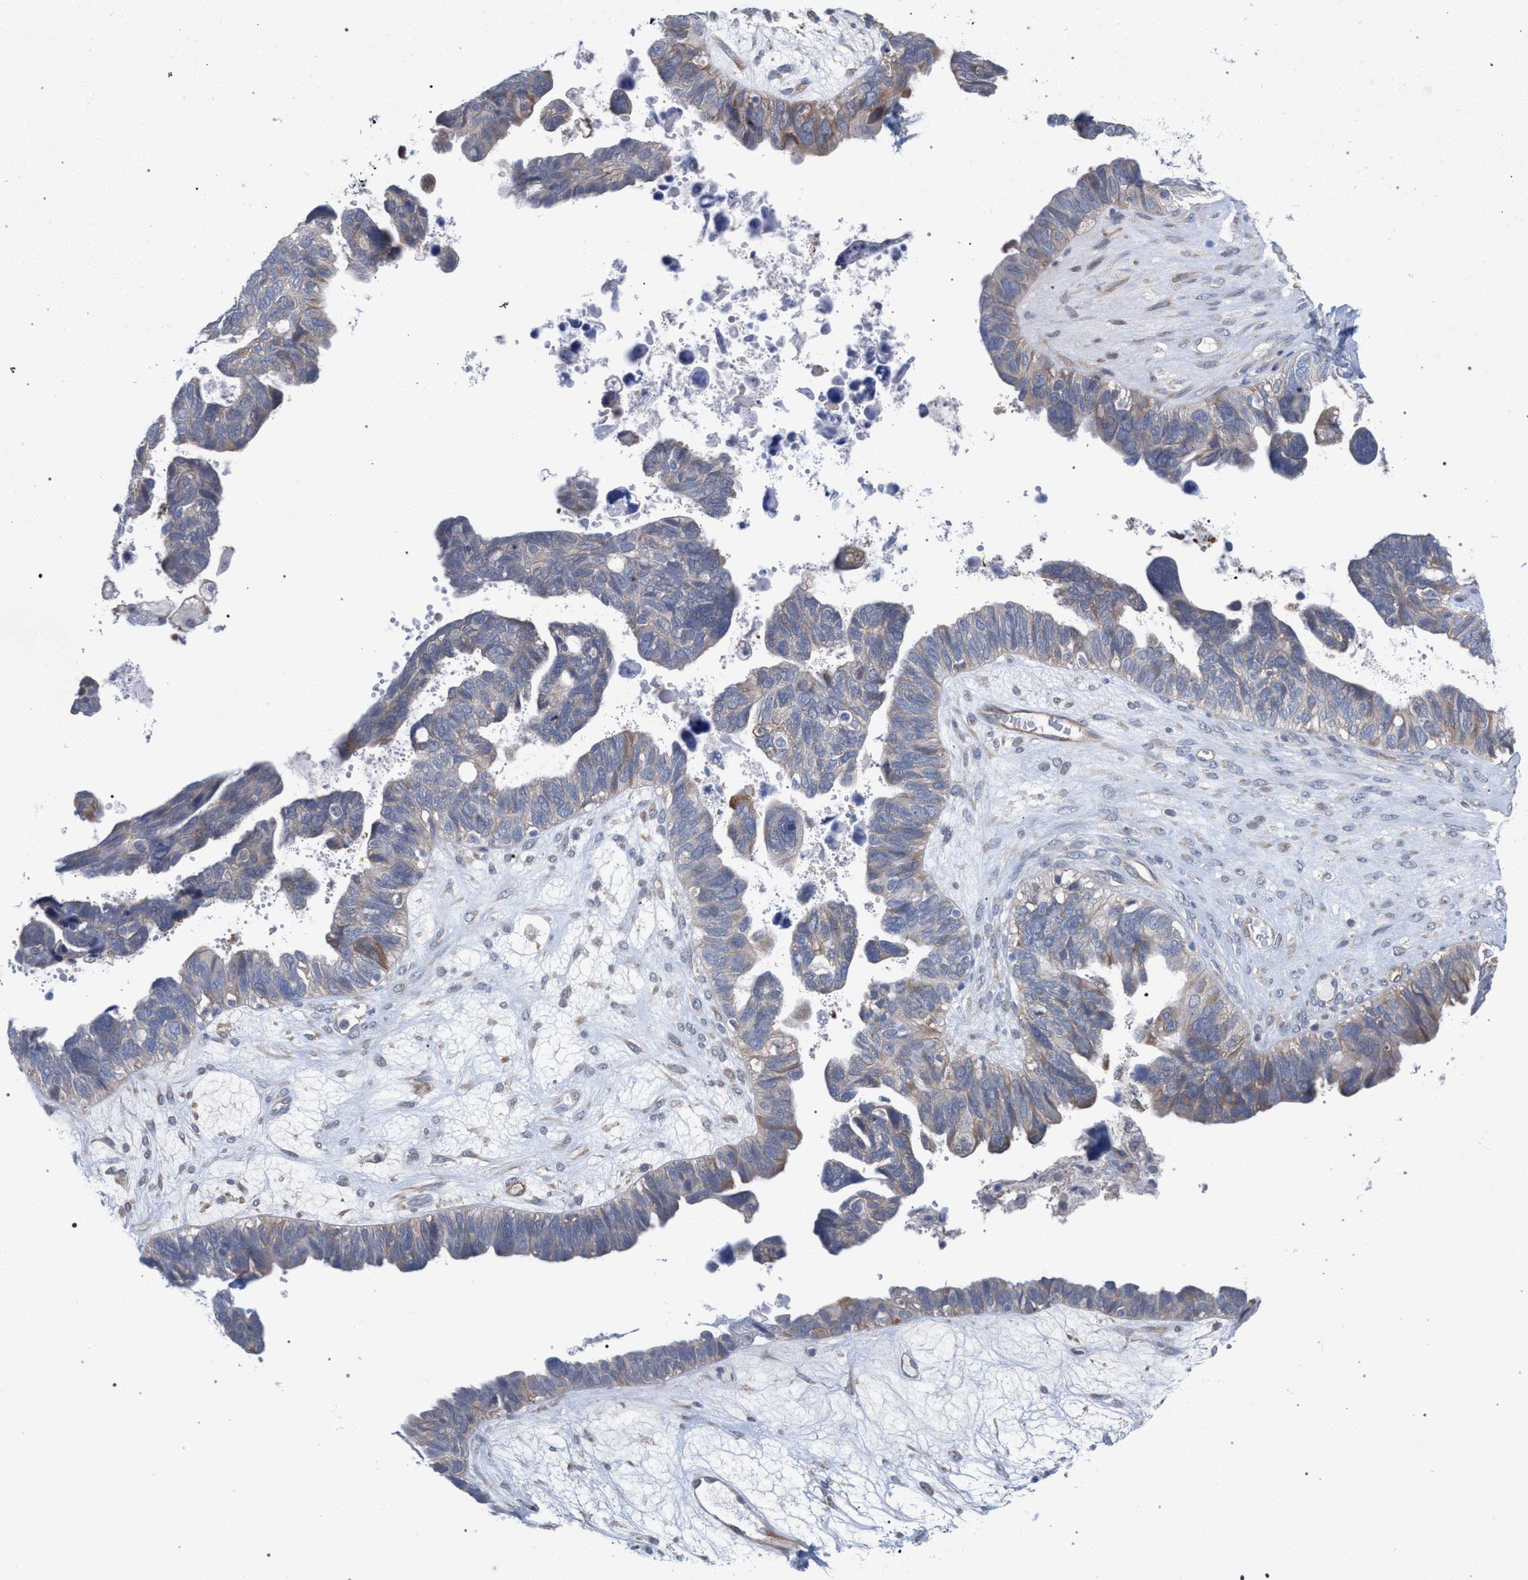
{"staining": {"intensity": "moderate", "quantity": ">75%", "location": "cytoplasmic/membranous"}, "tissue": "ovarian cancer", "cell_type": "Tumor cells", "image_type": "cancer", "snomed": [{"axis": "morphology", "description": "Cystadenocarcinoma, serous, NOS"}, {"axis": "topography", "description": "Ovary"}], "caption": "A brown stain shows moderate cytoplasmic/membranous positivity of a protein in ovarian serous cystadenocarcinoma tumor cells.", "gene": "FHOD3", "patient": {"sex": "female", "age": 79}}